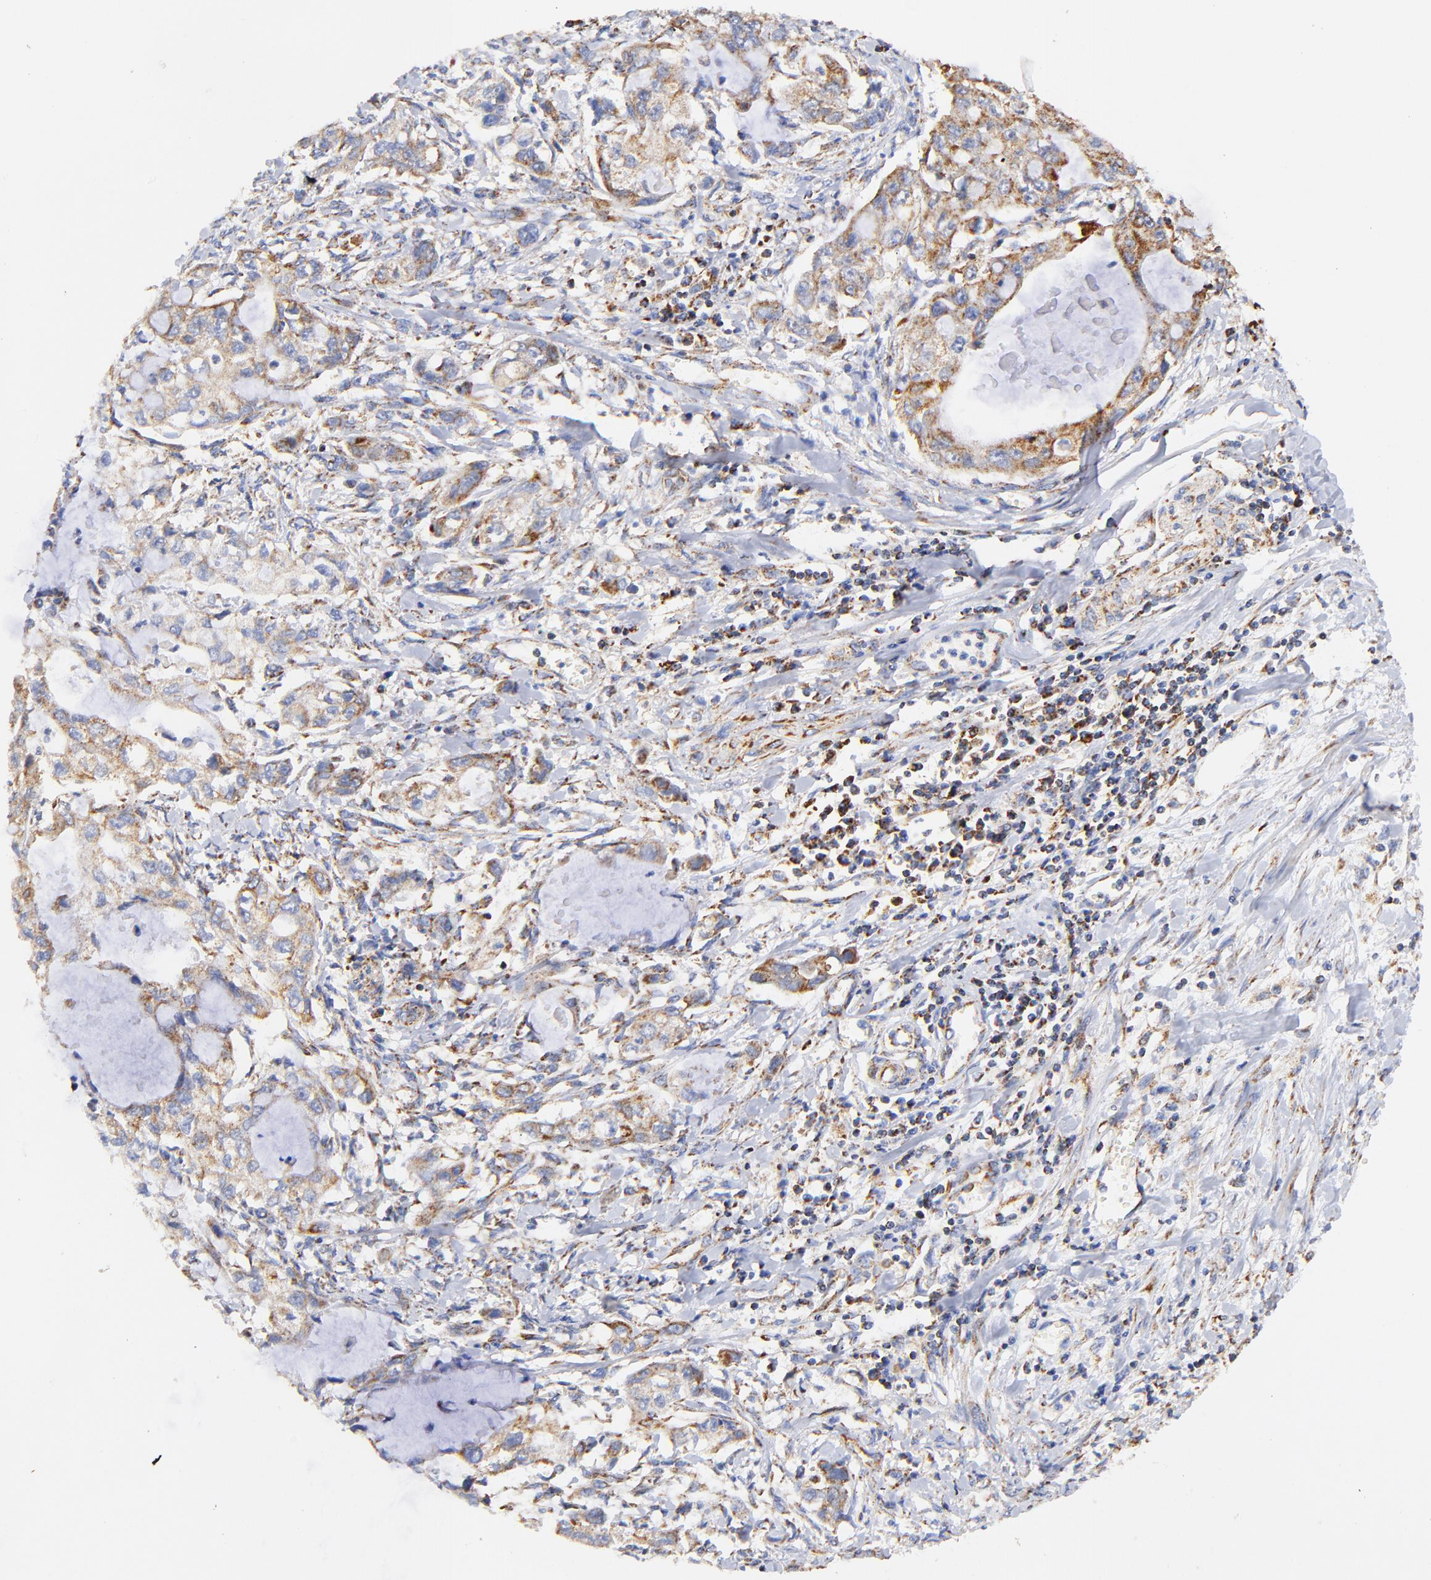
{"staining": {"intensity": "moderate", "quantity": ">75%", "location": "cytoplasmic/membranous"}, "tissue": "stomach cancer", "cell_type": "Tumor cells", "image_type": "cancer", "snomed": [{"axis": "morphology", "description": "Adenocarcinoma, NOS"}, {"axis": "topography", "description": "Stomach, upper"}], "caption": "A photomicrograph showing moderate cytoplasmic/membranous positivity in approximately >75% of tumor cells in stomach adenocarcinoma, as visualized by brown immunohistochemical staining.", "gene": "ATP5F1D", "patient": {"sex": "female", "age": 52}}